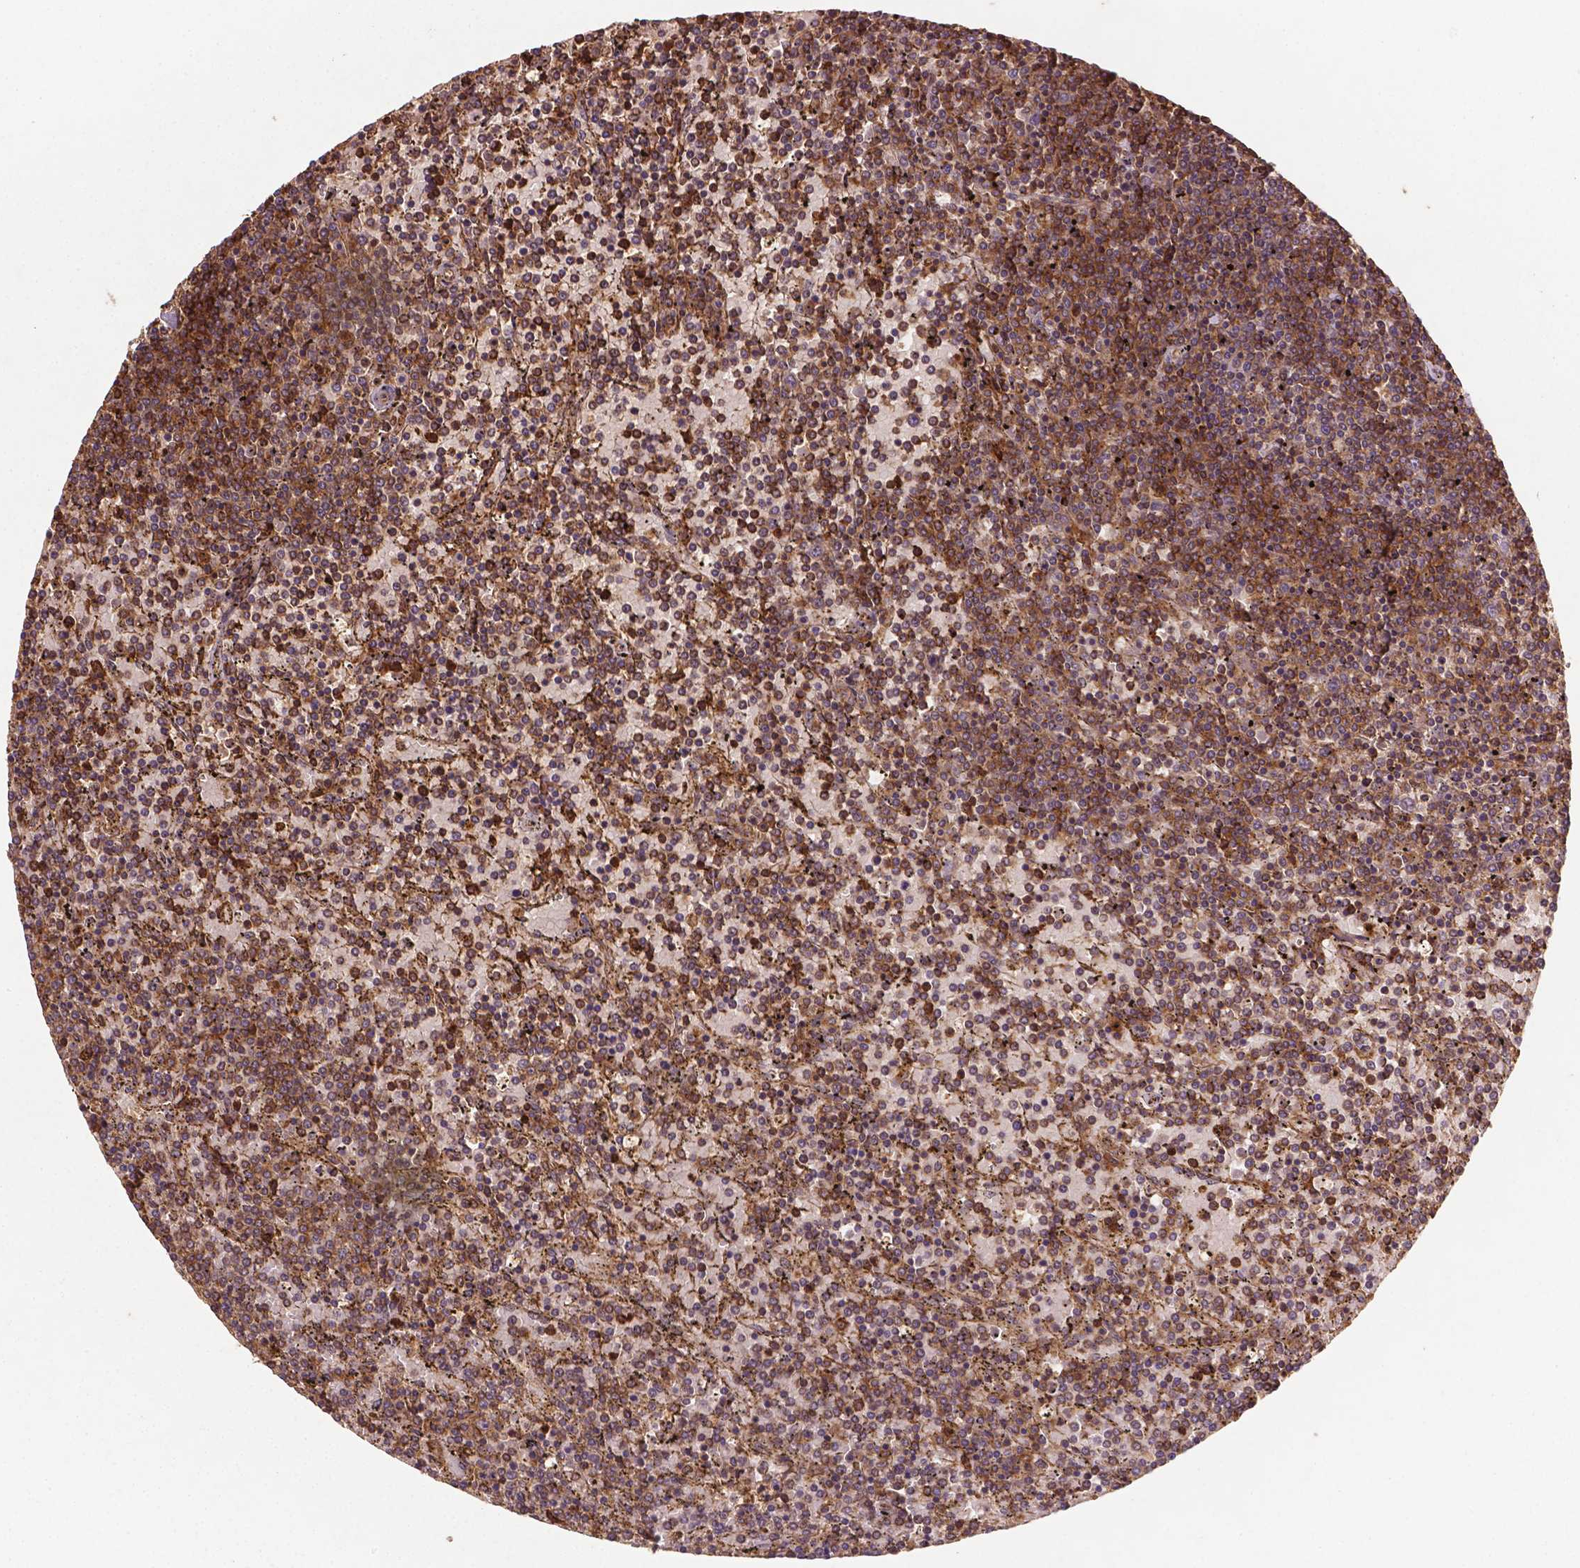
{"staining": {"intensity": "moderate", "quantity": ">75%", "location": "cytoplasmic/membranous"}, "tissue": "lymphoma", "cell_type": "Tumor cells", "image_type": "cancer", "snomed": [{"axis": "morphology", "description": "Malignant lymphoma, non-Hodgkin's type, Low grade"}, {"axis": "topography", "description": "Spleen"}], "caption": "This is an image of immunohistochemistry staining of low-grade malignant lymphoma, non-Hodgkin's type, which shows moderate positivity in the cytoplasmic/membranous of tumor cells.", "gene": "ZMYND19", "patient": {"sex": "female", "age": 77}}